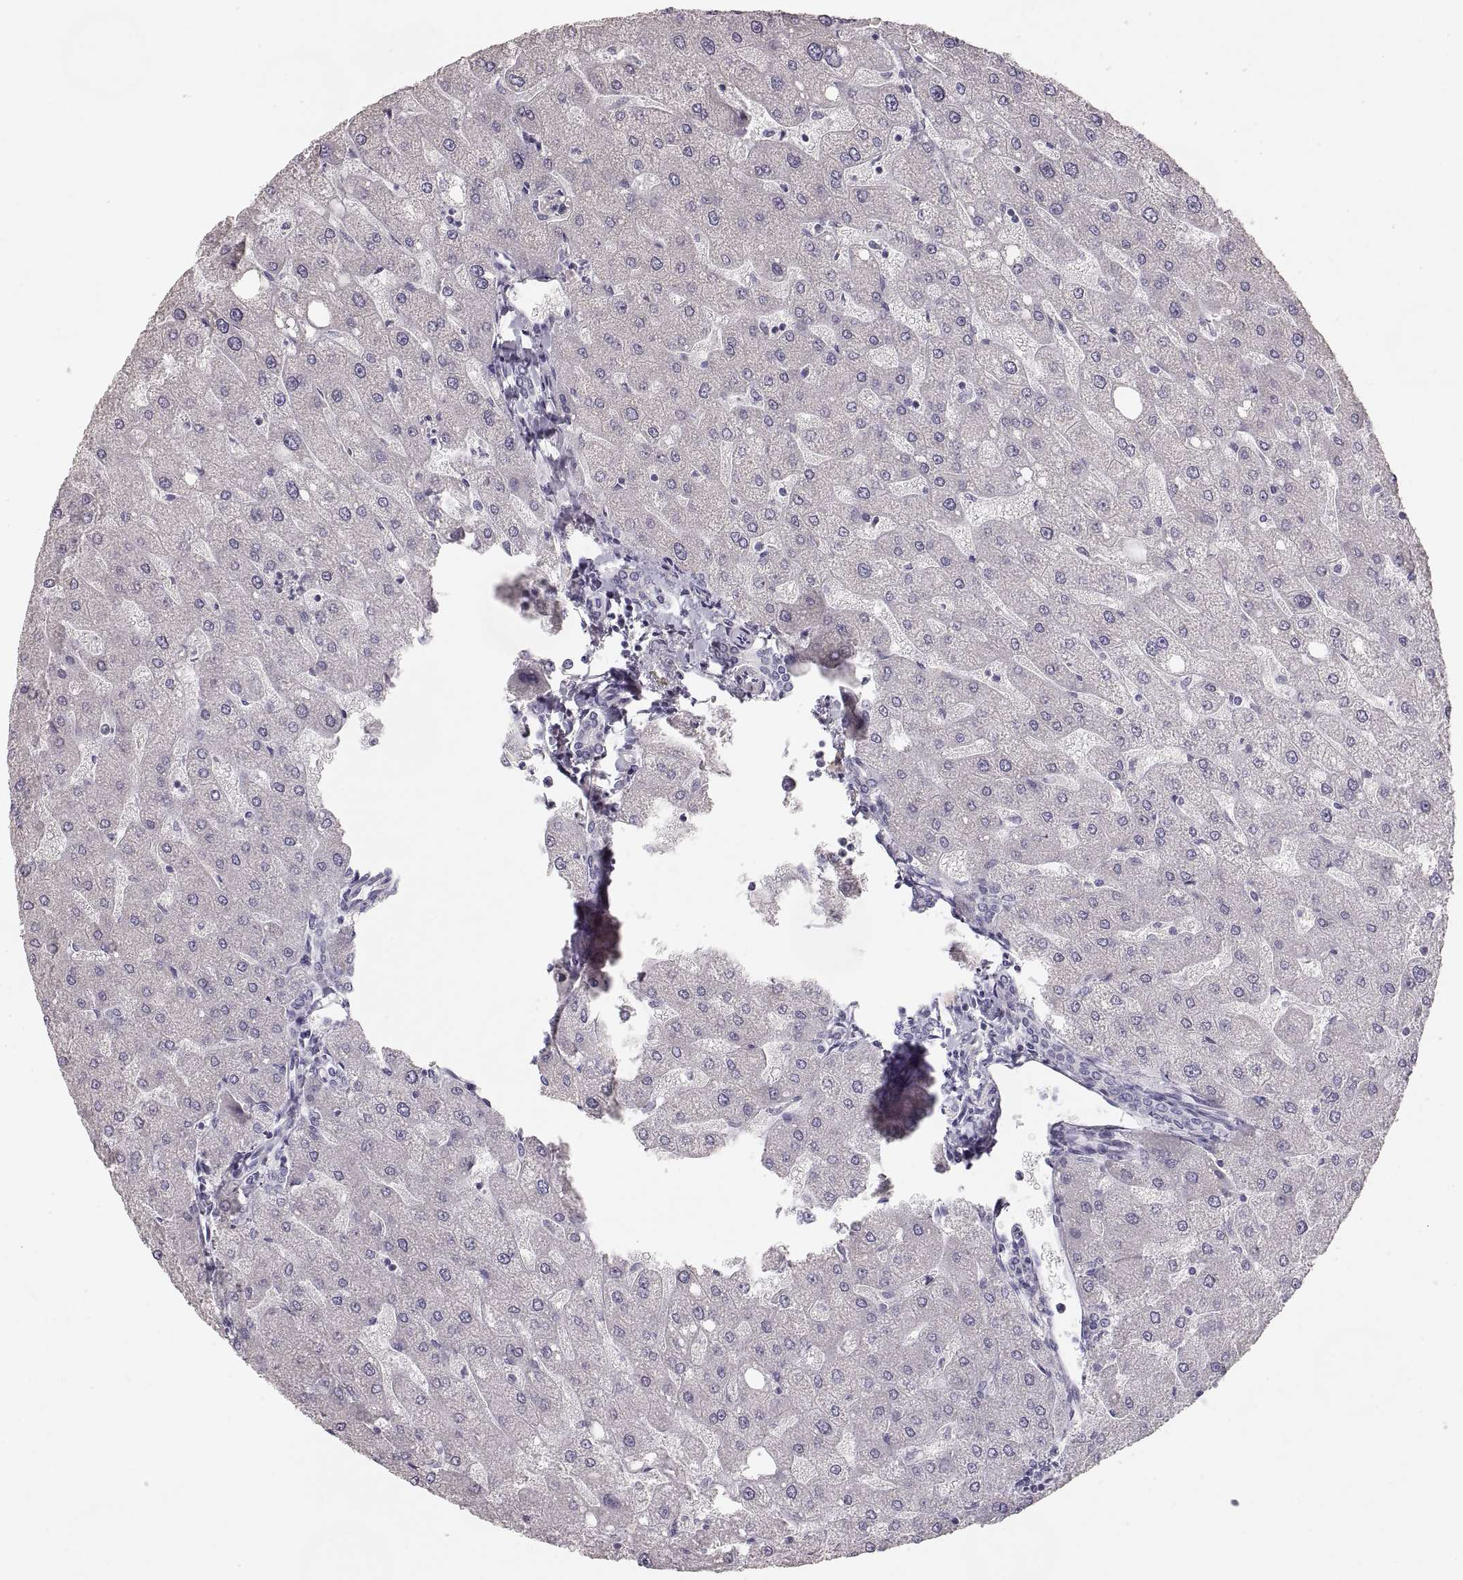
{"staining": {"intensity": "negative", "quantity": "none", "location": "none"}, "tissue": "liver", "cell_type": "Cholangiocytes", "image_type": "normal", "snomed": [{"axis": "morphology", "description": "Normal tissue, NOS"}, {"axis": "topography", "description": "Liver"}], "caption": "Immunohistochemistry (IHC) image of normal human liver stained for a protein (brown), which demonstrates no positivity in cholangiocytes.", "gene": "ZP3", "patient": {"sex": "male", "age": 67}}